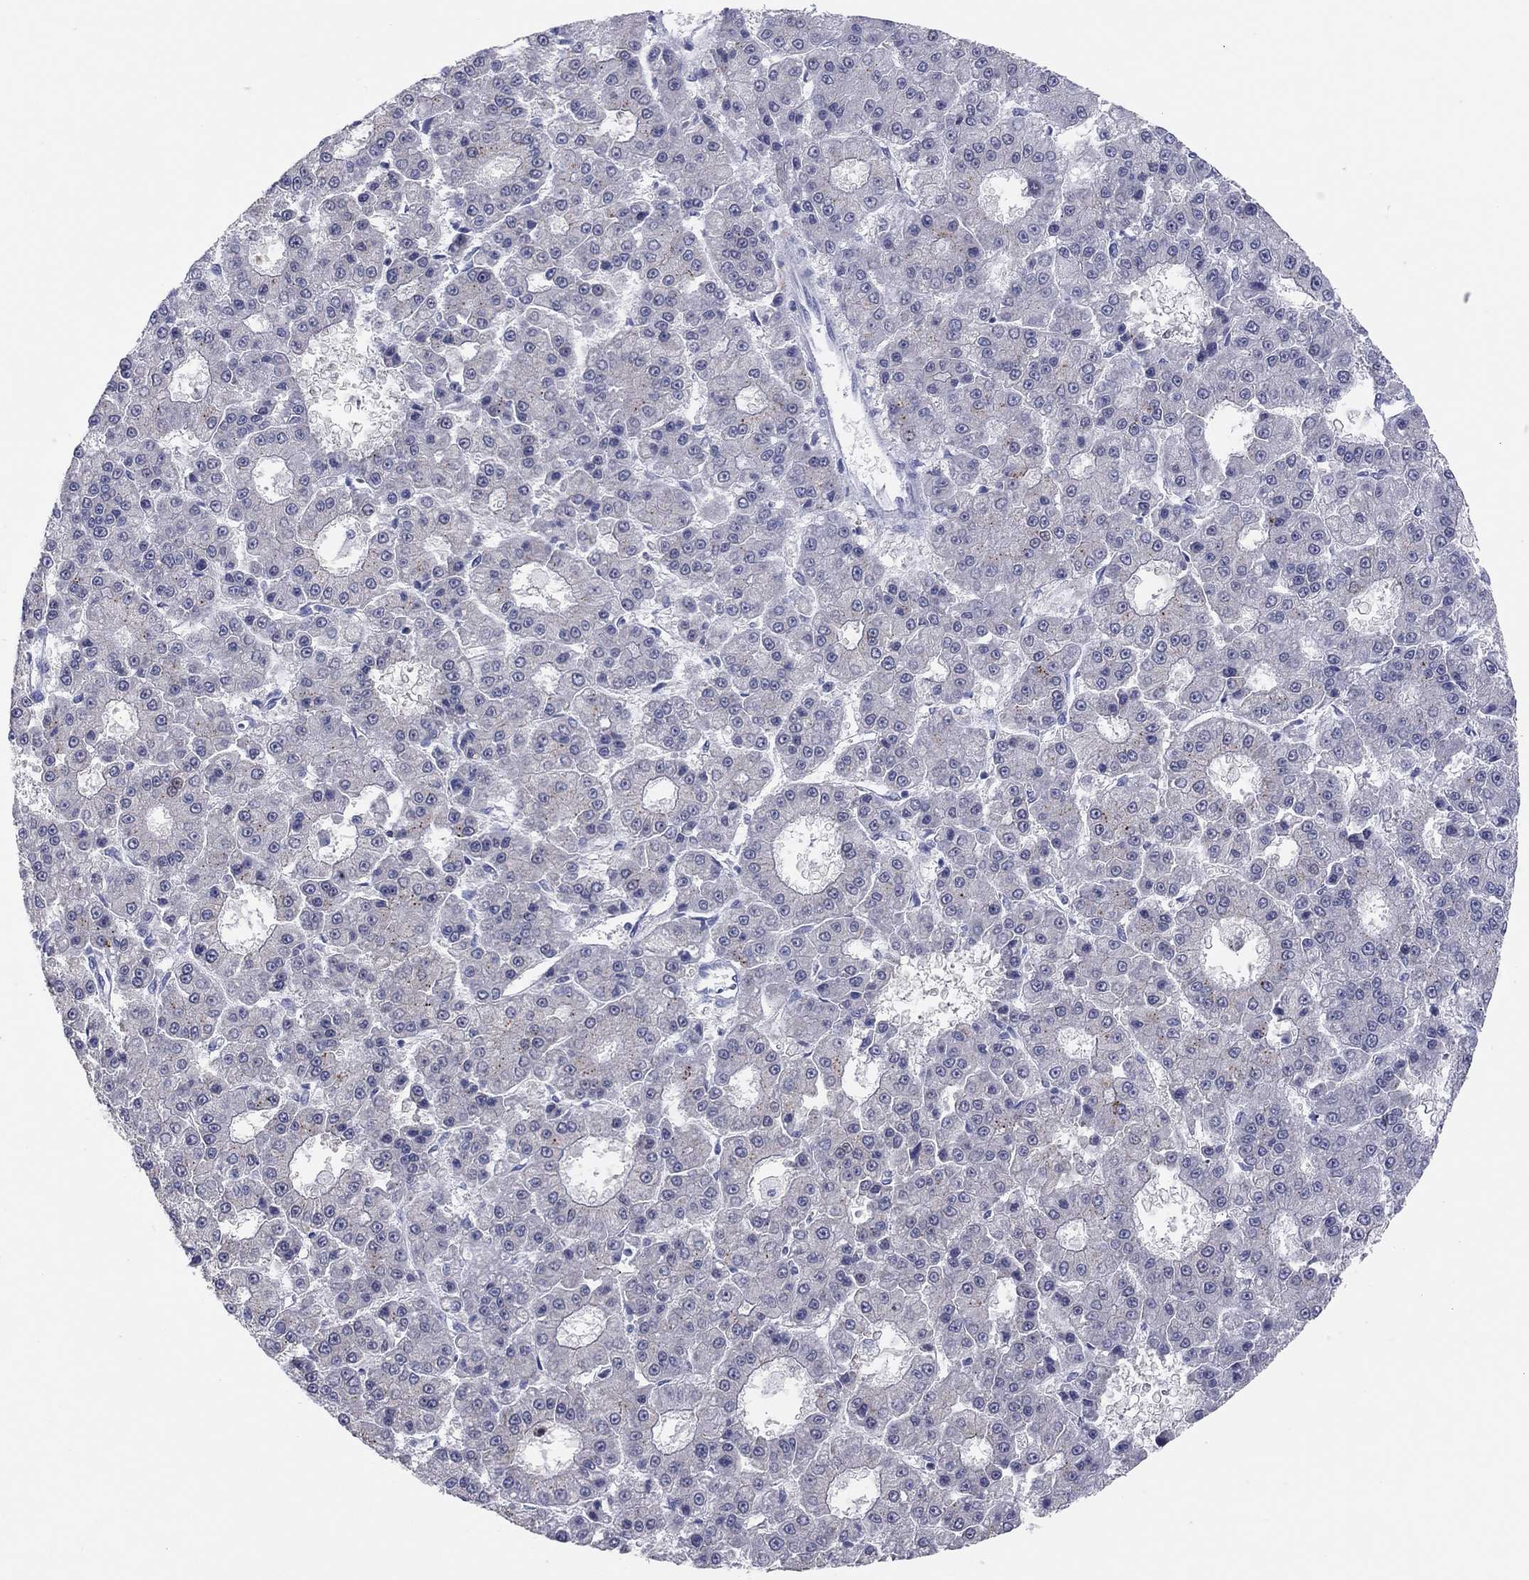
{"staining": {"intensity": "negative", "quantity": "none", "location": "none"}, "tissue": "liver cancer", "cell_type": "Tumor cells", "image_type": "cancer", "snomed": [{"axis": "morphology", "description": "Carcinoma, Hepatocellular, NOS"}, {"axis": "topography", "description": "Liver"}], "caption": "Immunohistochemistry histopathology image of neoplastic tissue: liver hepatocellular carcinoma stained with DAB (3,3'-diaminobenzidine) exhibits no significant protein positivity in tumor cells.", "gene": "CPNE6", "patient": {"sex": "male", "age": 70}}